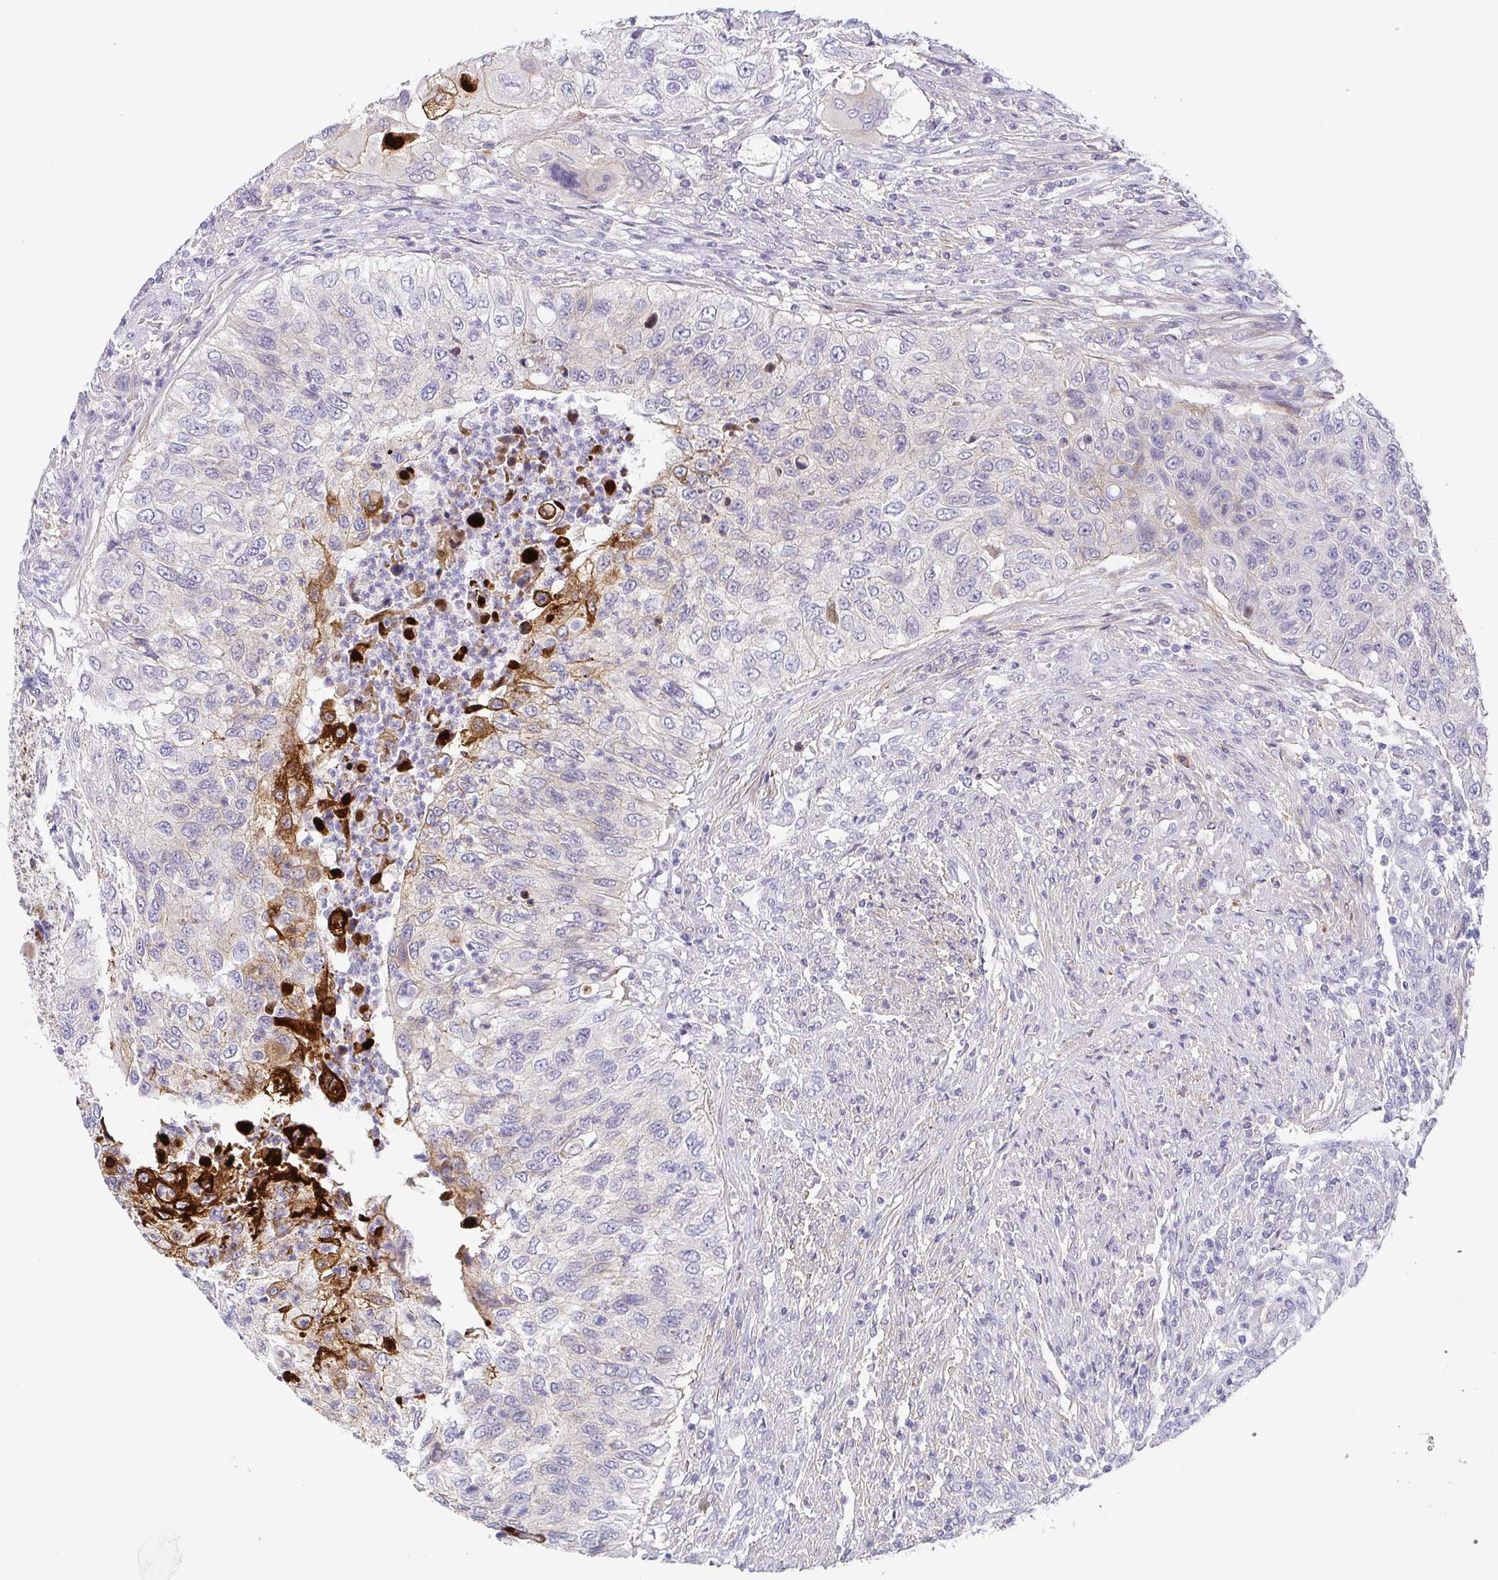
{"staining": {"intensity": "strong", "quantity": "<25%", "location": "cytoplasmic/membranous,nuclear"}, "tissue": "urothelial cancer", "cell_type": "Tumor cells", "image_type": "cancer", "snomed": [{"axis": "morphology", "description": "Urothelial carcinoma, High grade"}, {"axis": "topography", "description": "Urinary bladder"}], "caption": "Immunohistochemical staining of human urothelial cancer reveals medium levels of strong cytoplasmic/membranous and nuclear protein expression in about <25% of tumor cells.", "gene": "RNASE7", "patient": {"sex": "female", "age": 60}}